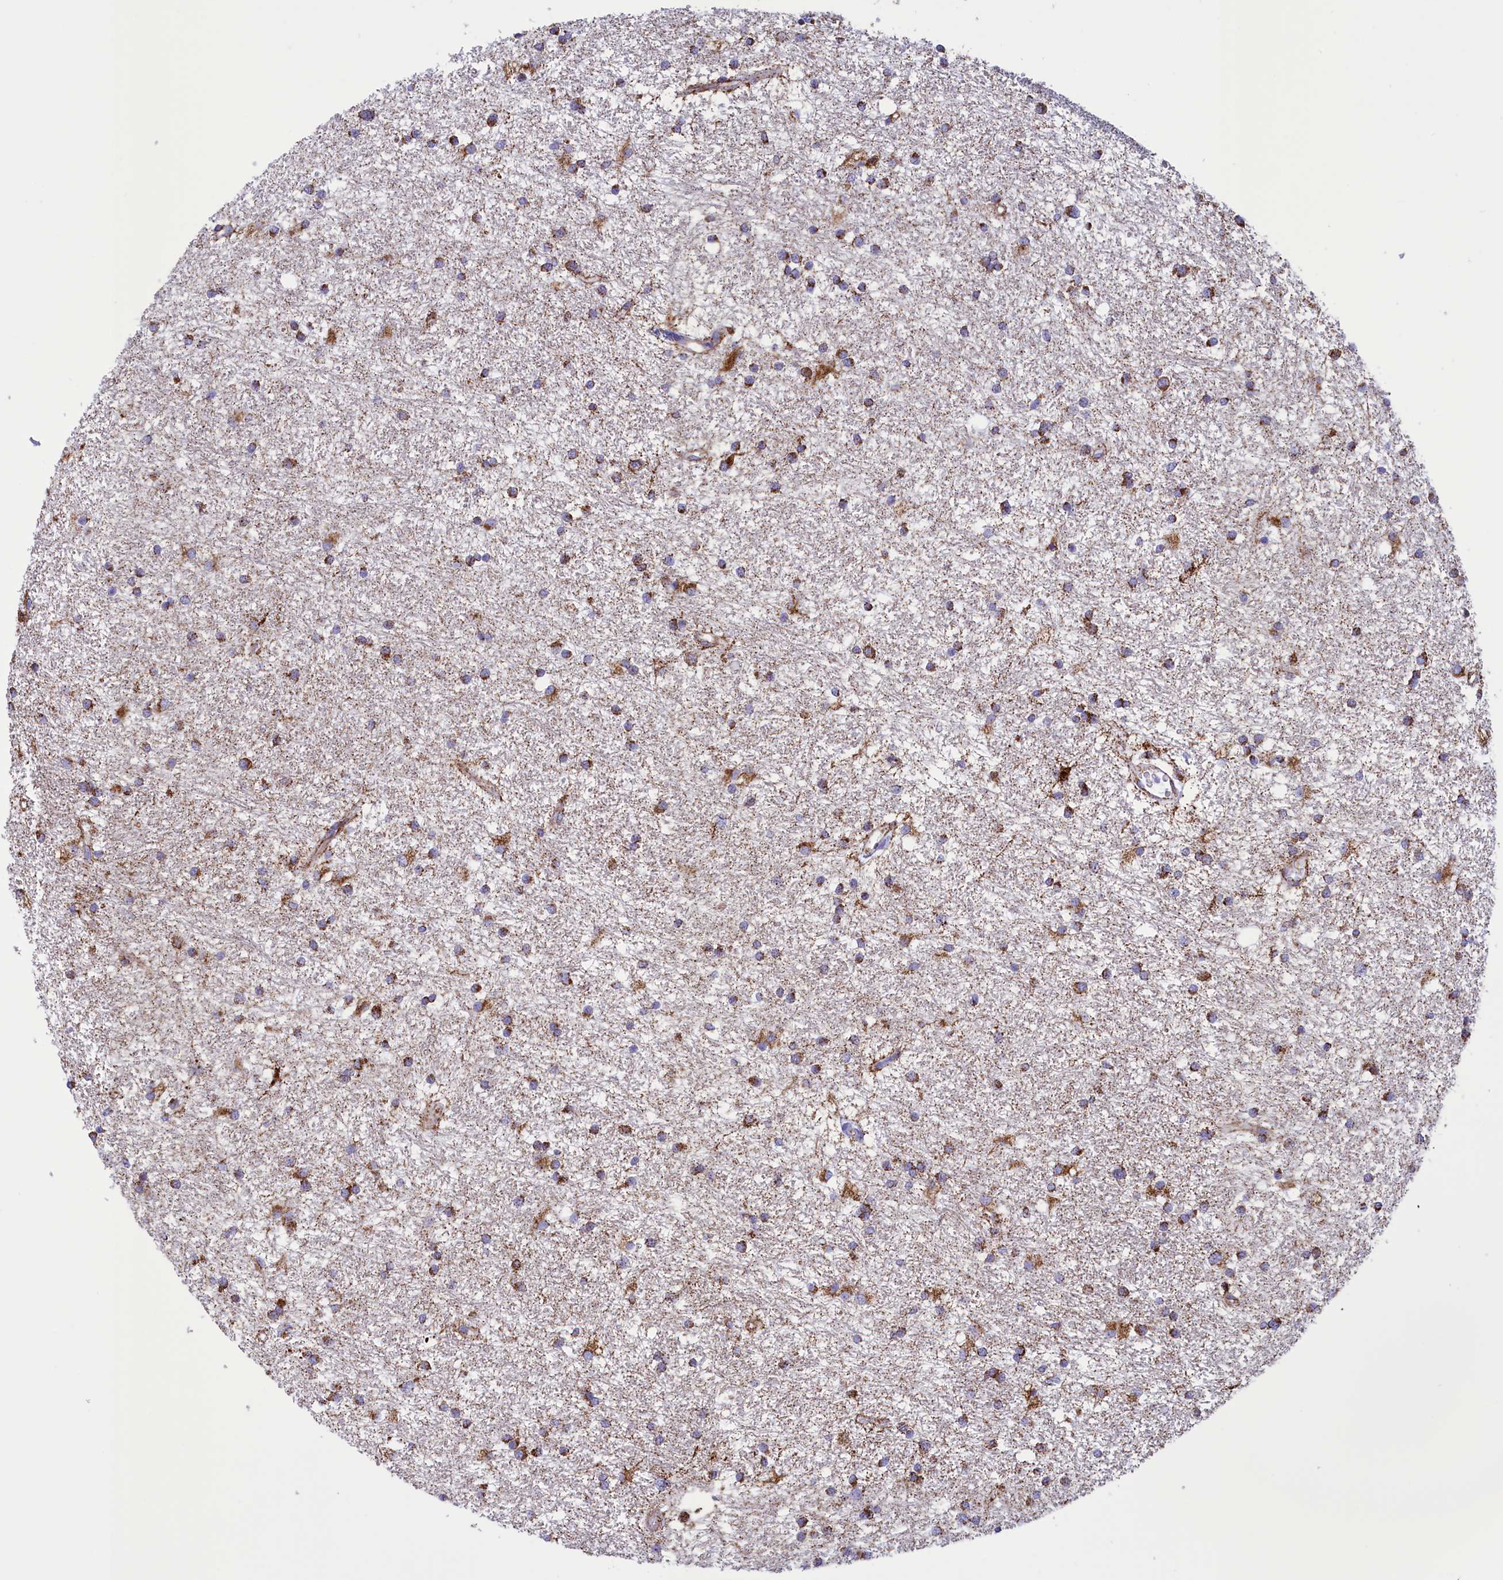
{"staining": {"intensity": "moderate", "quantity": "25%-75%", "location": "cytoplasmic/membranous"}, "tissue": "glioma", "cell_type": "Tumor cells", "image_type": "cancer", "snomed": [{"axis": "morphology", "description": "Glioma, malignant, High grade"}, {"axis": "topography", "description": "Brain"}], "caption": "About 25%-75% of tumor cells in glioma demonstrate moderate cytoplasmic/membranous protein expression as visualized by brown immunohistochemical staining.", "gene": "ISOC2", "patient": {"sex": "male", "age": 77}}